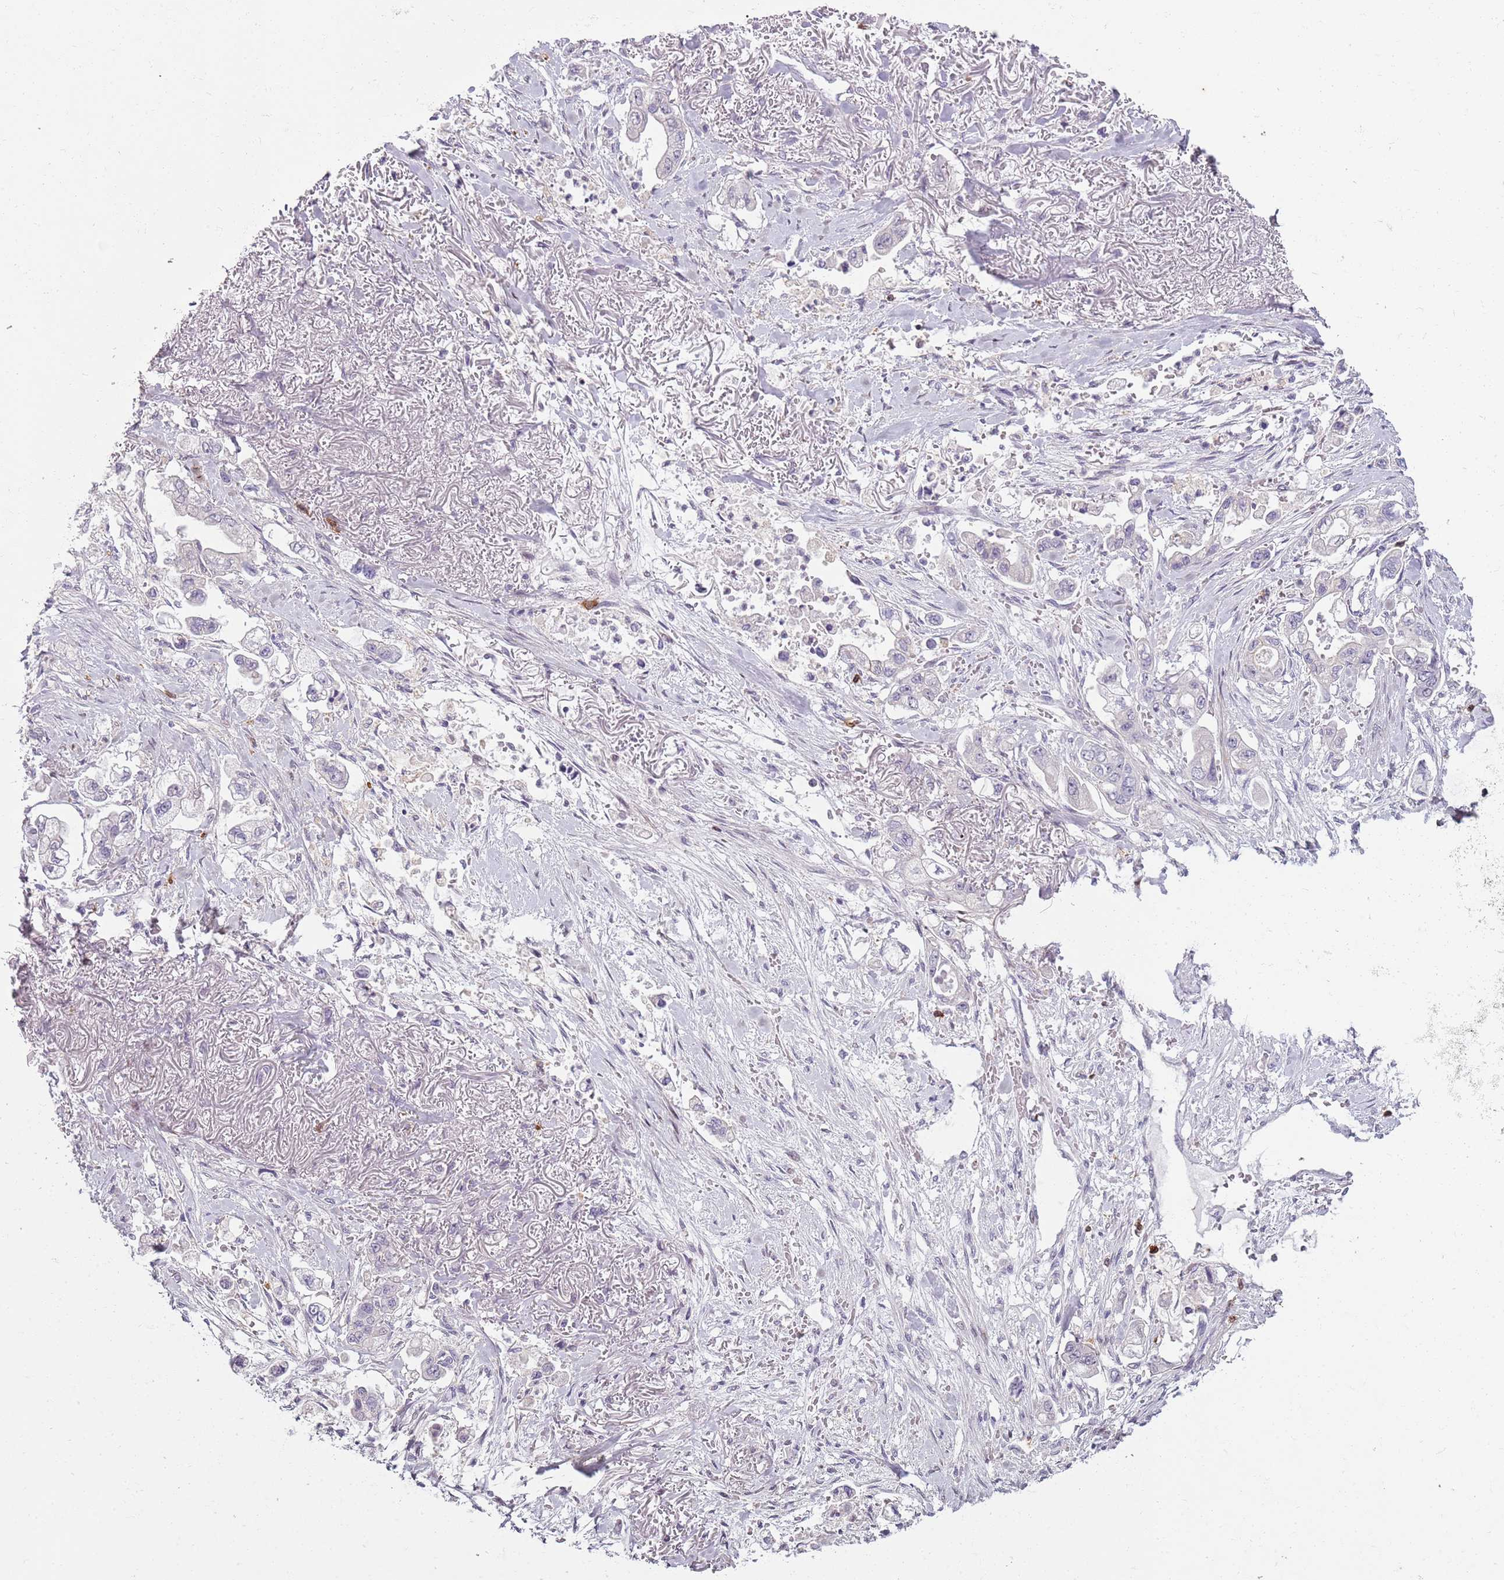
{"staining": {"intensity": "negative", "quantity": "none", "location": "none"}, "tissue": "stomach cancer", "cell_type": "Tumor cells", "image_type": "cancer", "snomed": [{"axis": "morphology", "description": "Adenocarcinoma, NOS"}, {"axis": "topography", "description": "Stomach"}], "caption": "This is an IHC photomicrograph of stomach cancer. There is no expression in tumor cells.", "gene": "ZNF583", "patient": {"sex": "male", "age": 62}}